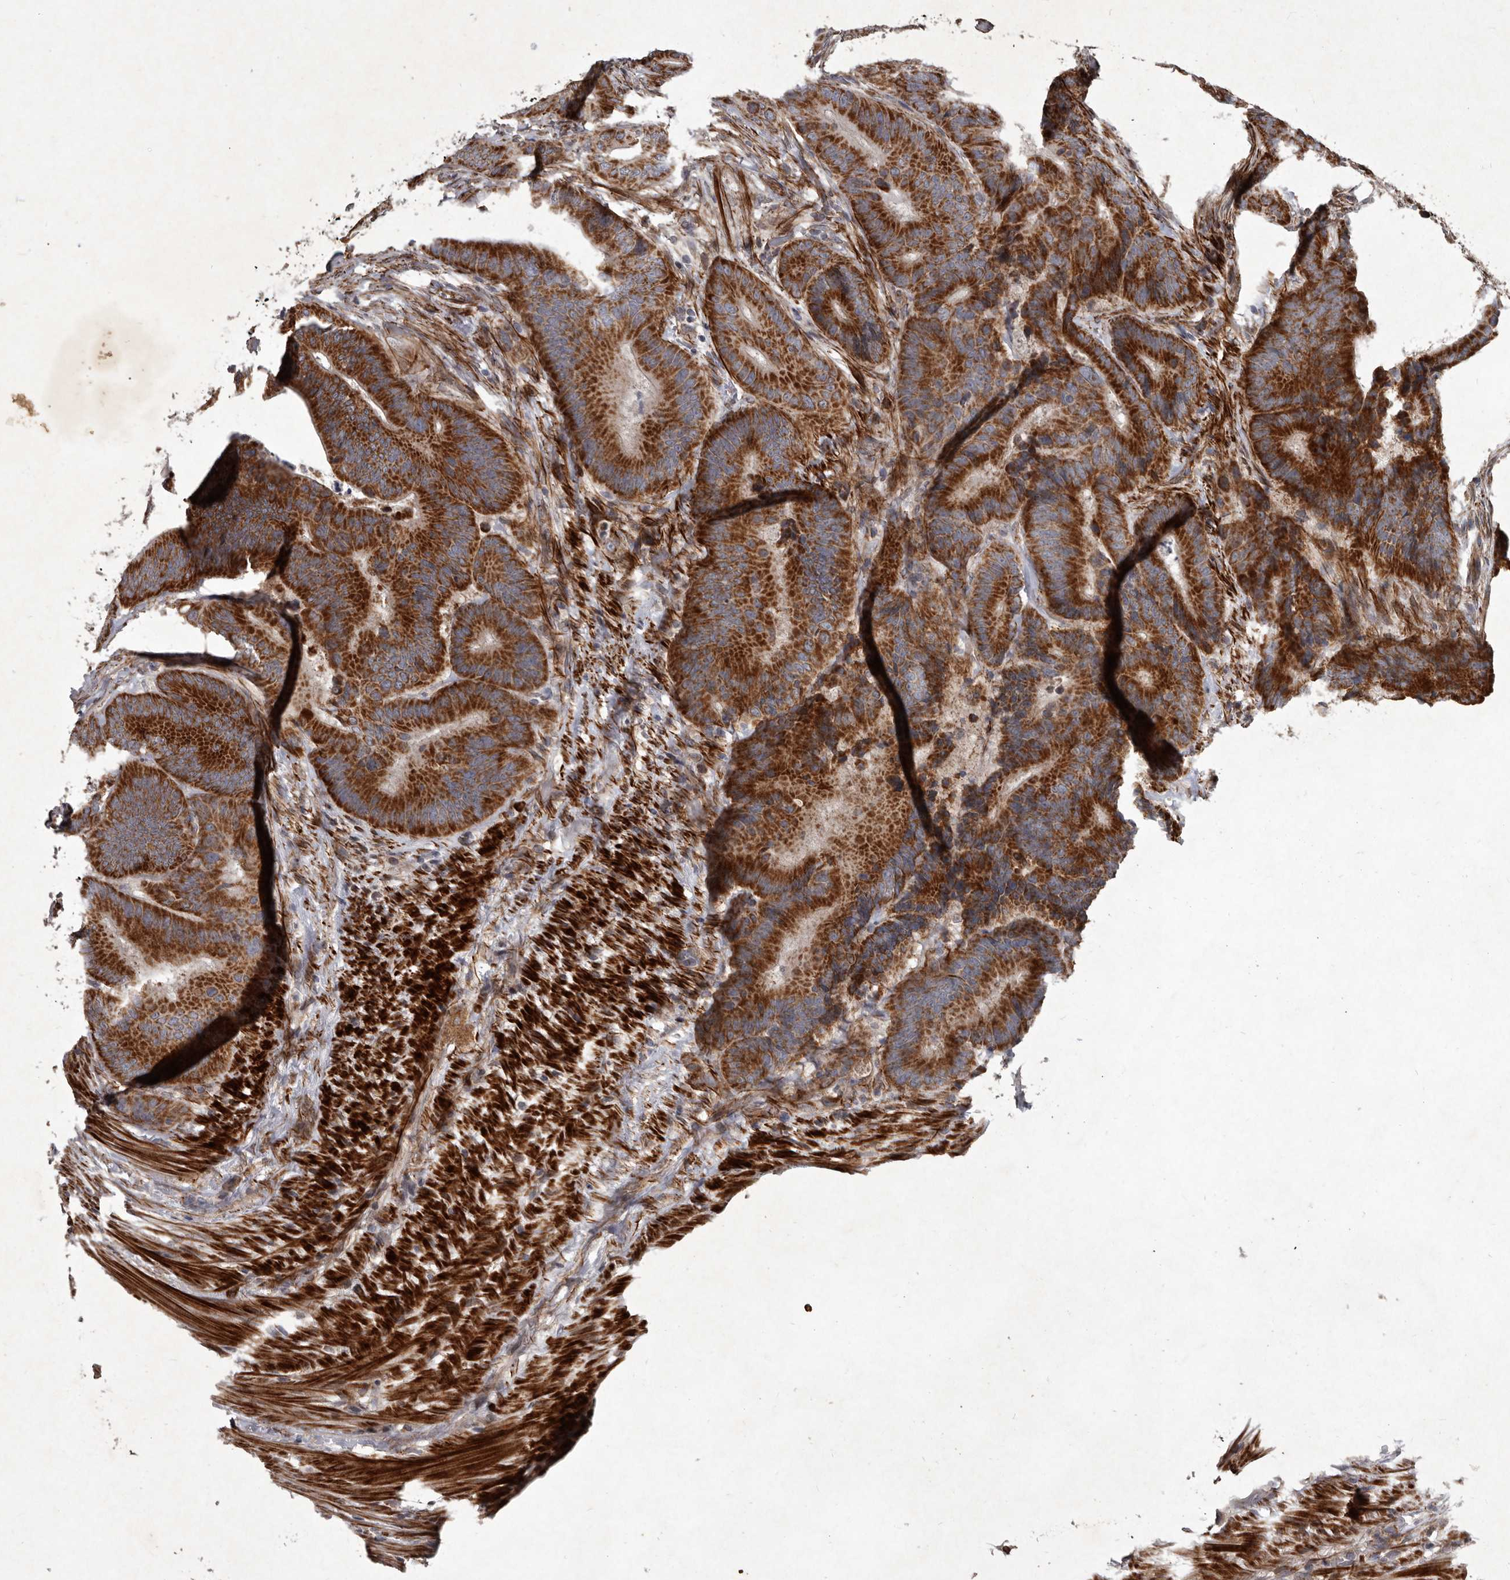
{"staining": {"intensity": "strong", "quantity": ">75%", "location": "cytoplasmic/membranous"}, "tissue": "colorectal cancer", "cell_type": "Tumor cells", "image_type": "cancer", "snomed": [{"axis": "morphology", "description": "Adenocarcinoma, NOS"}, {"axis": "topography", "description": "Colon"}], "caption": "This histopathology image exhibits immunohistochemistry staining of human colorectal adenocarcinoma, with high strong cytoplasmic/membranous staining in approximately >75% of tumor cells.", "gene": "MRPS15", "patient": {"sex": "male", "age": 83}}